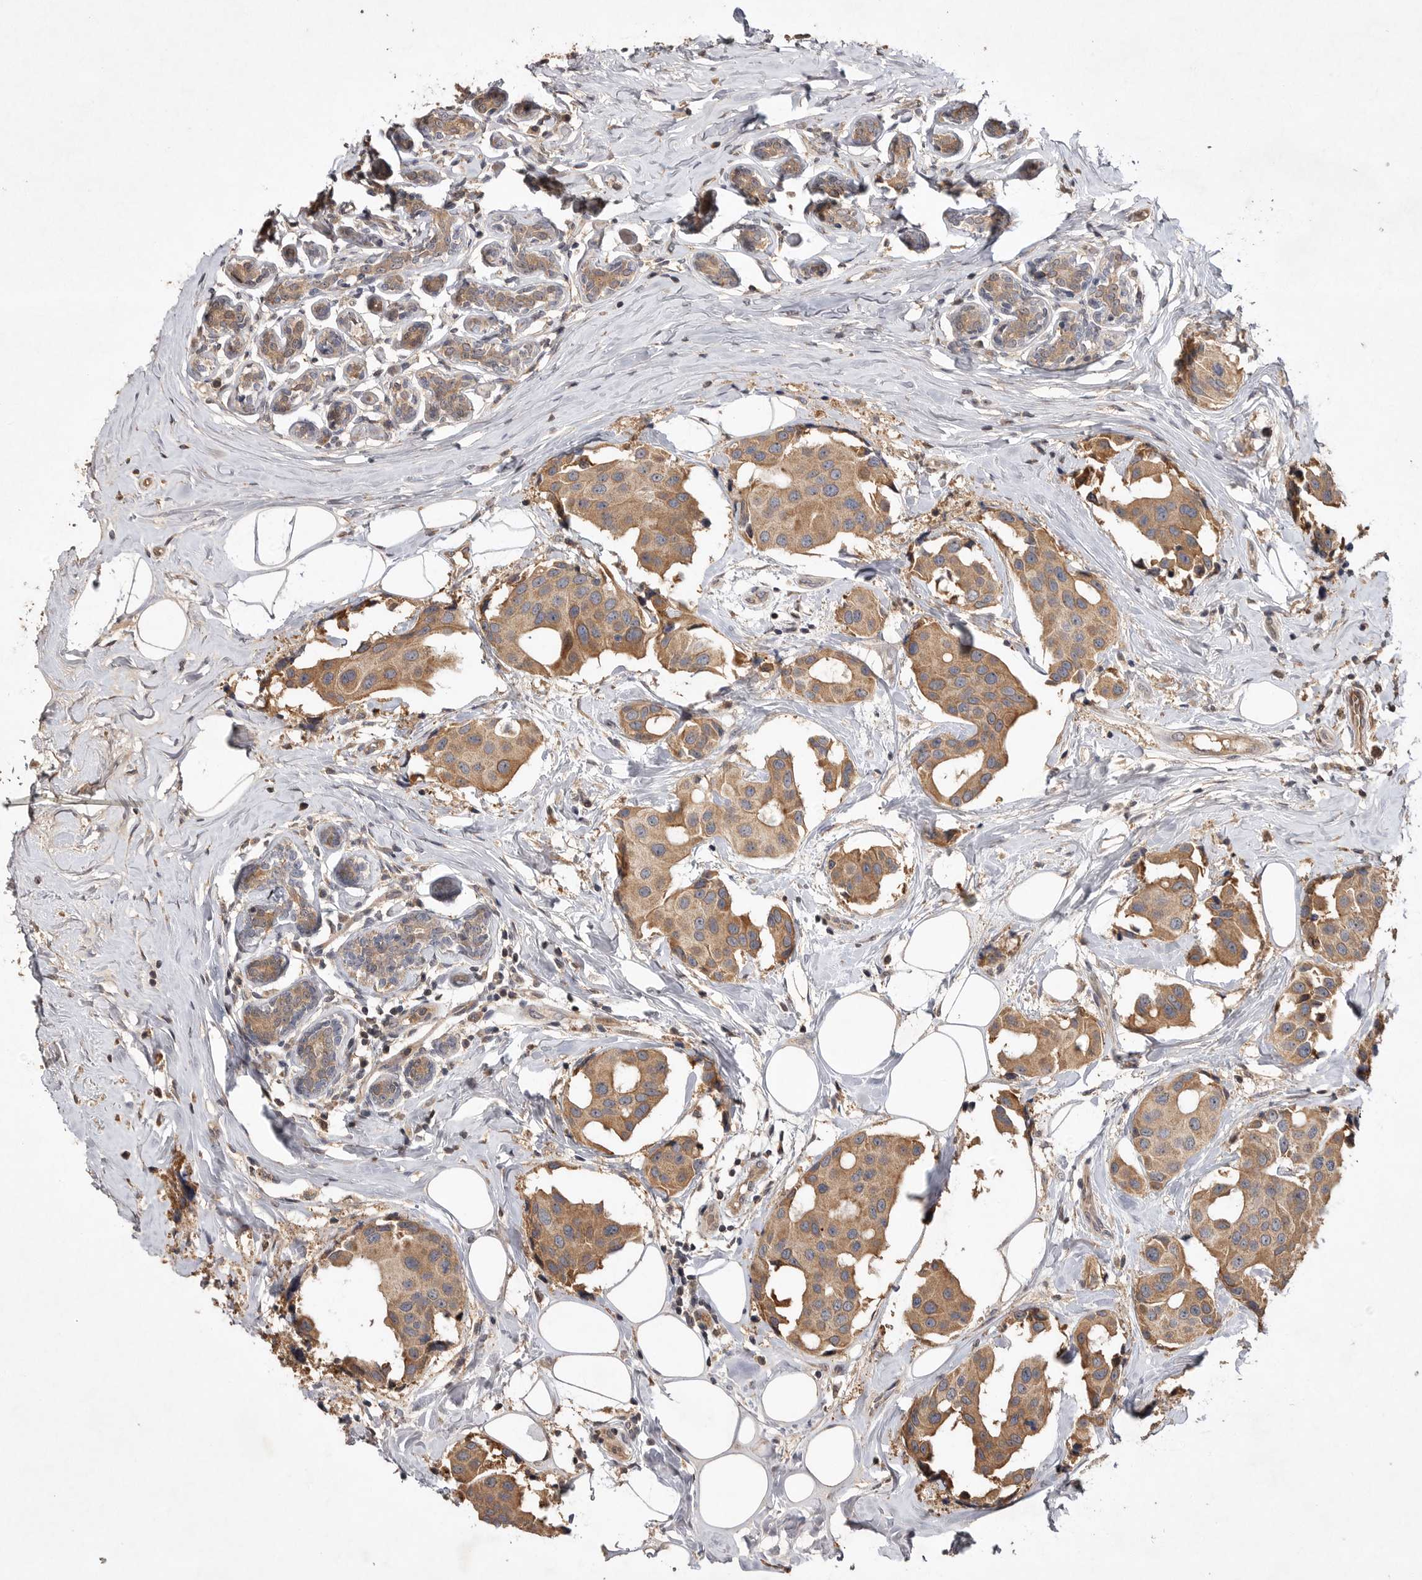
{"staining": {"intensity": "moderate", "quantity": ">75%", "location": "cytoplasmic/membranous"}, "tissue": "breast cancer", "cell_type": "Tumor cells", "image_type": "cancer", "snomed": [{"axis": "morphology", "description": "Normal tissue, NOS"}, {"axis": "morphology", "description": "Duct carcinoma"}, {"axis": "topography", "description": "Breast"}], "caption": "Intraductal carcinoma (breast) stained for a protein (brown) shows moderate cytoplasmic/membranous positive positivity in approximately >75% of tumor cells.", "gene": "VN1R4", "patient": {"sex": "female", "age": 39}}